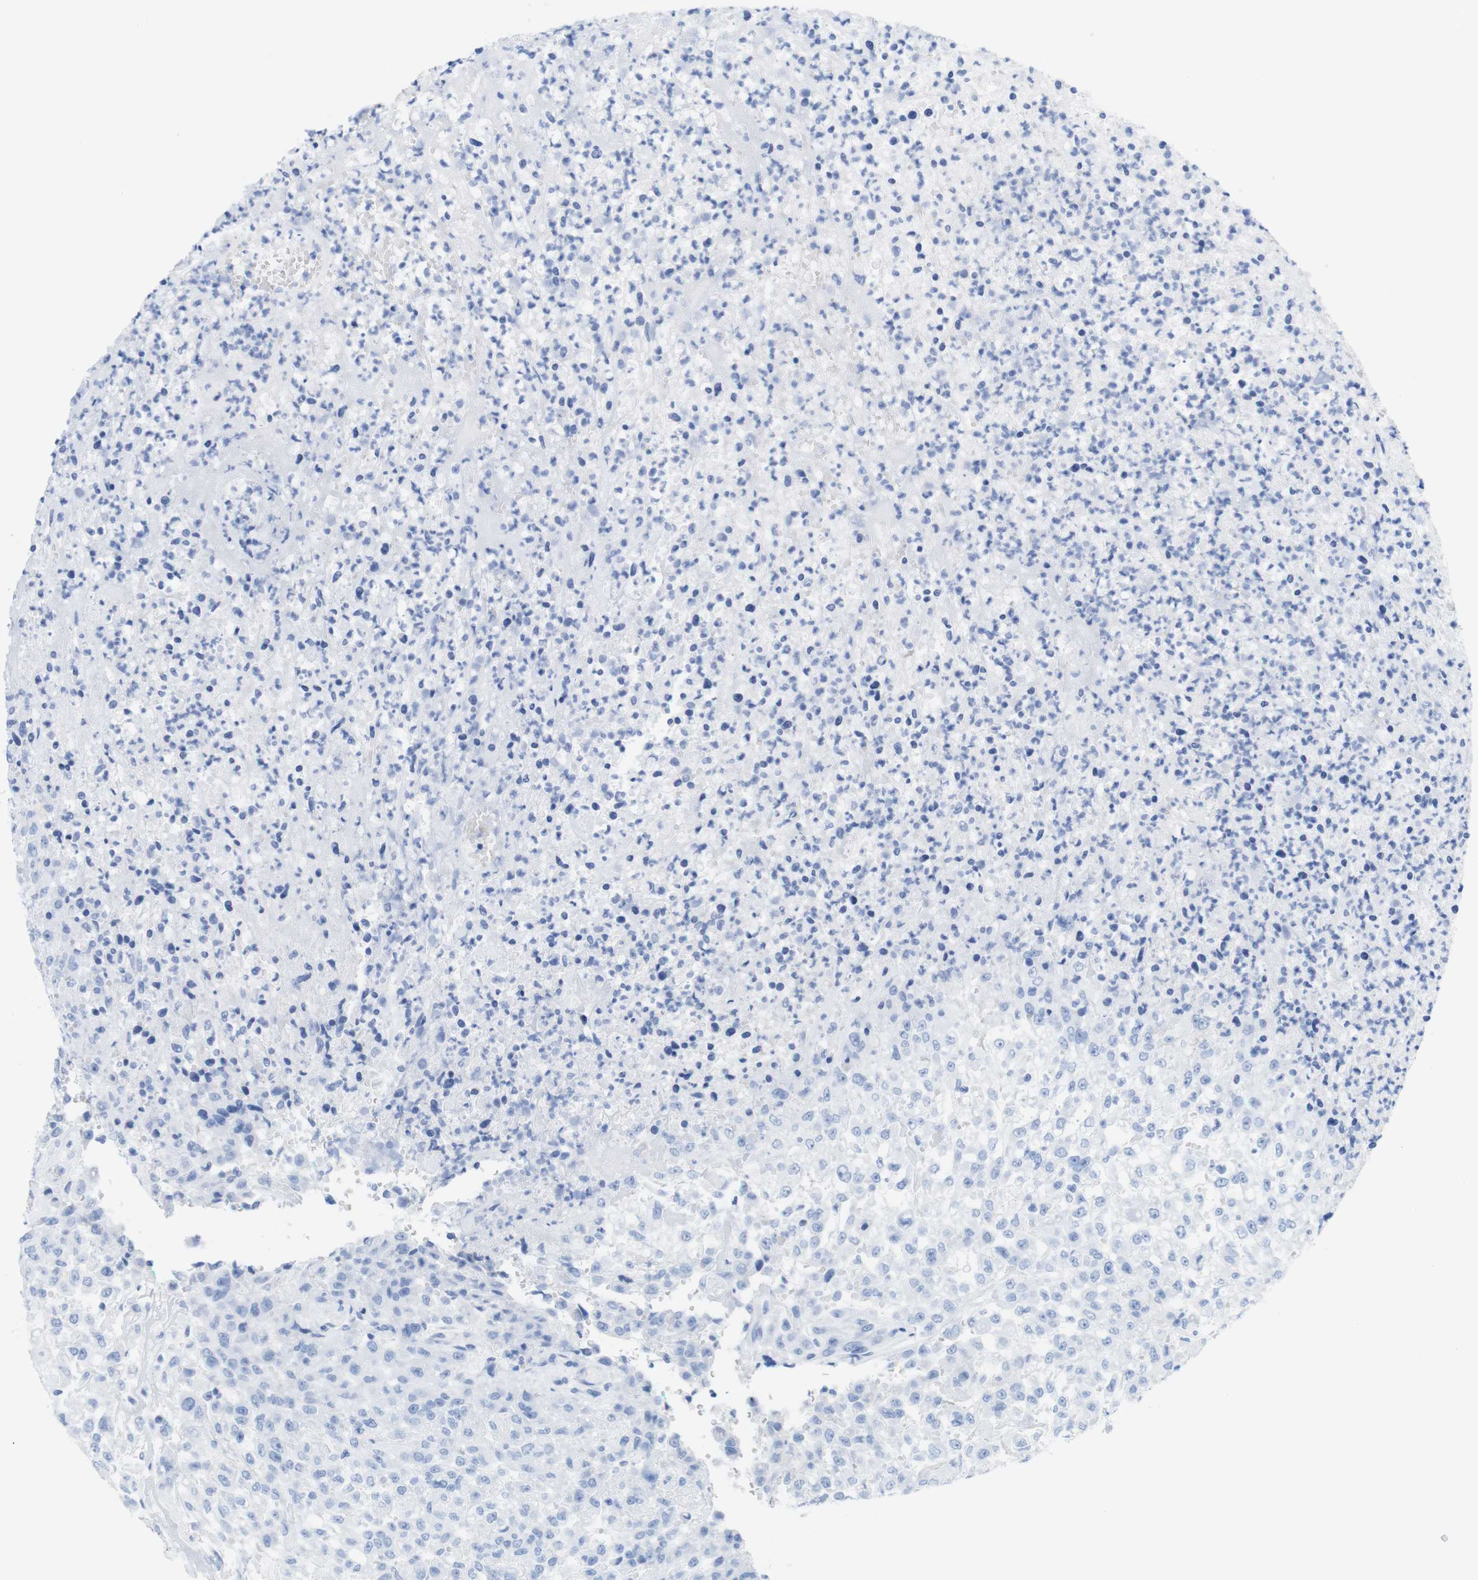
{"staining": {"intensity": "negative", "quantity": "none", "location": "none"}, "tissue": "urothelial cancer", "cell_type": "Tumor cells", "image_type": "cancer", "snomed": [{"axis": "morphology", "description": "Urothelial carcinoma, High grade"}, {"axis": "topography", "description": "Urinary bladder"}], "caption": "A high-resolution micrograph shows immunohistochemistry (IHC) staining of urothelial carcinoma (high-grade), which demonstrates no significant positivity in tumor cells. (IHC, brightfield microscopy, high magnification).", "gene": "LAG3", "patient": {"sex": "male", "age": 46}}